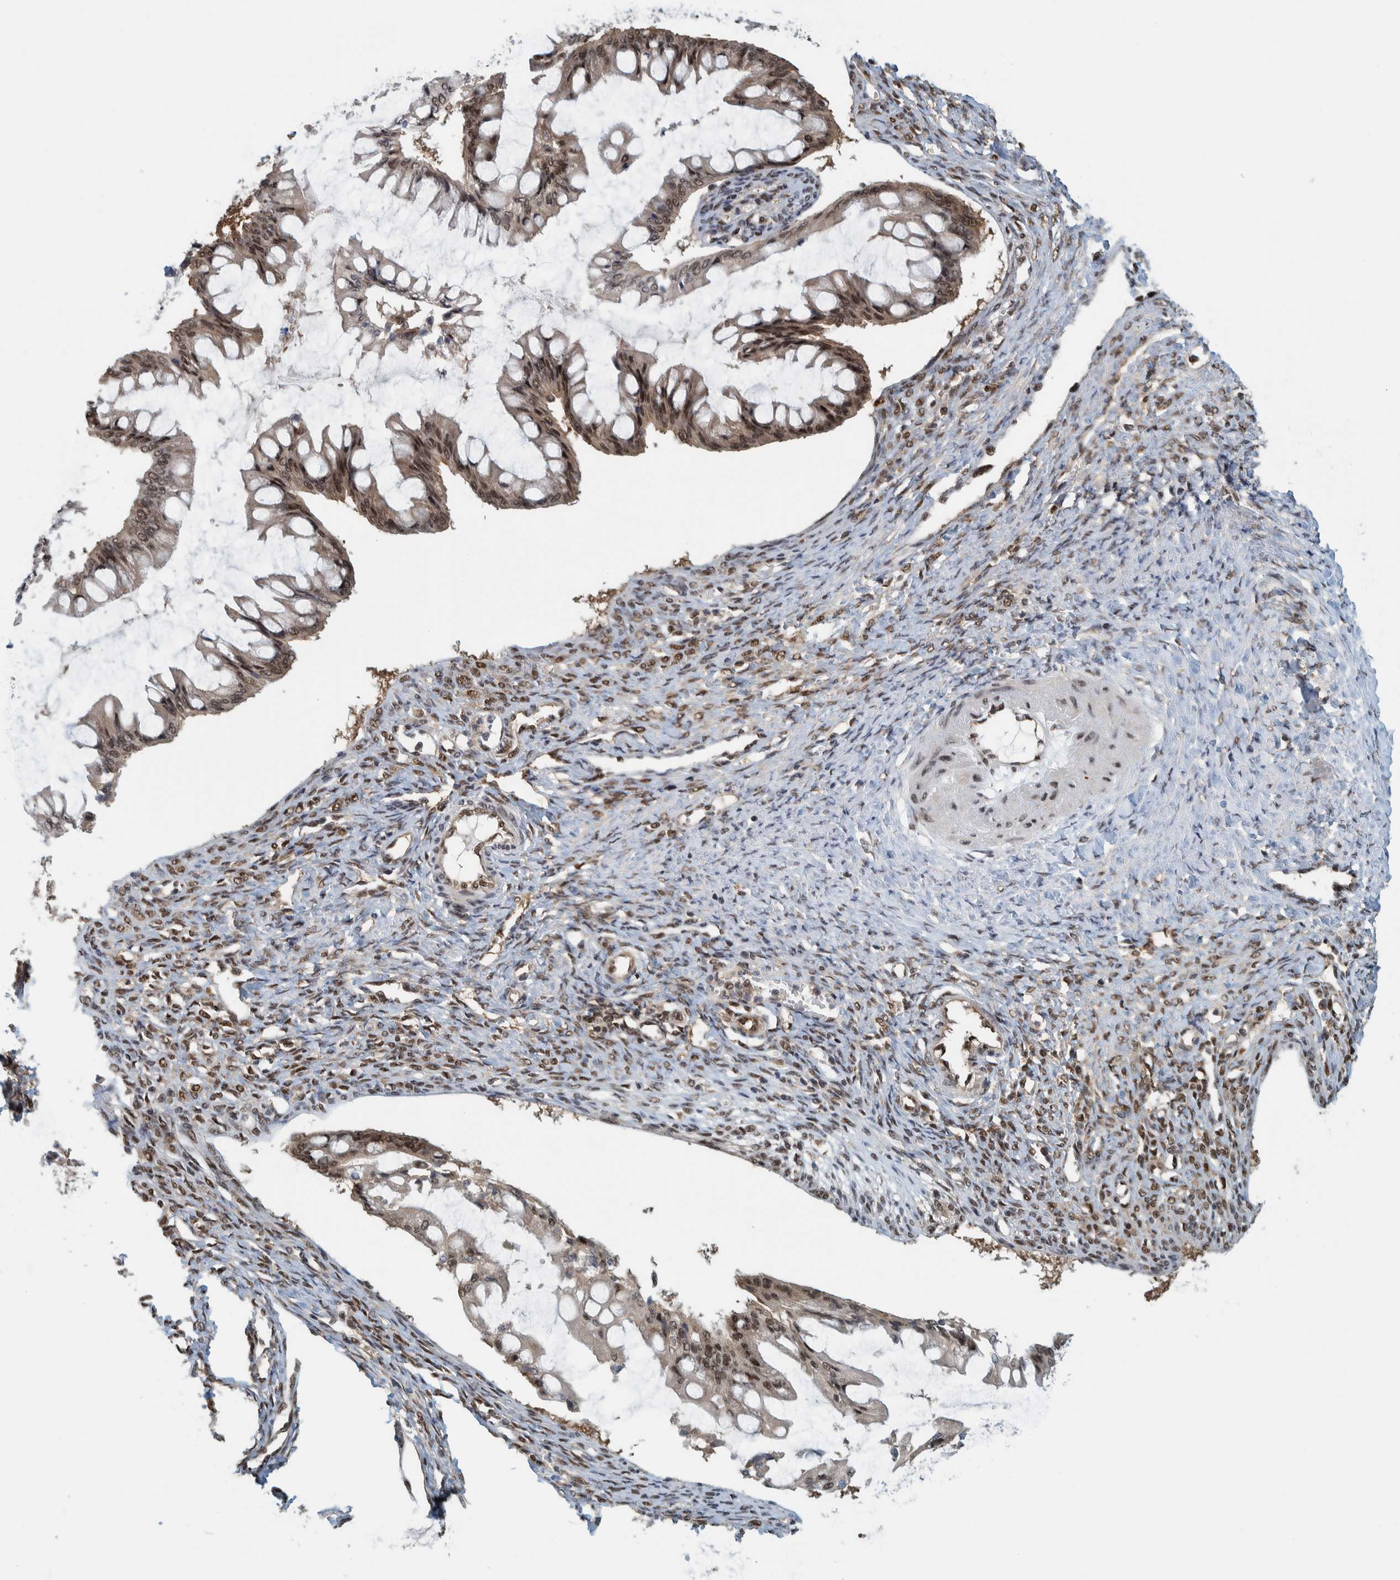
{"staining": {"intensity": "strong", "quantity": "25%-75%", "location": "nuclear"}, "tissue": "ovarian cancer", "cell_type": "Tumor cells", "image_type": "cancer", "snomed": [{"axis": "morphology", "description": "Cystadenocarcinoma, mucinous, NOS"}, {"axis": "topography", "description": "Ovary"}], "caption": "Immunohistochemical staining of human ovarian cancer demonstrates high levels of strong nuclear staining in approximately 25%-75% of tumor cells.", "gene": "COPS3", "patient": {"sex": "female", "age": 73}}